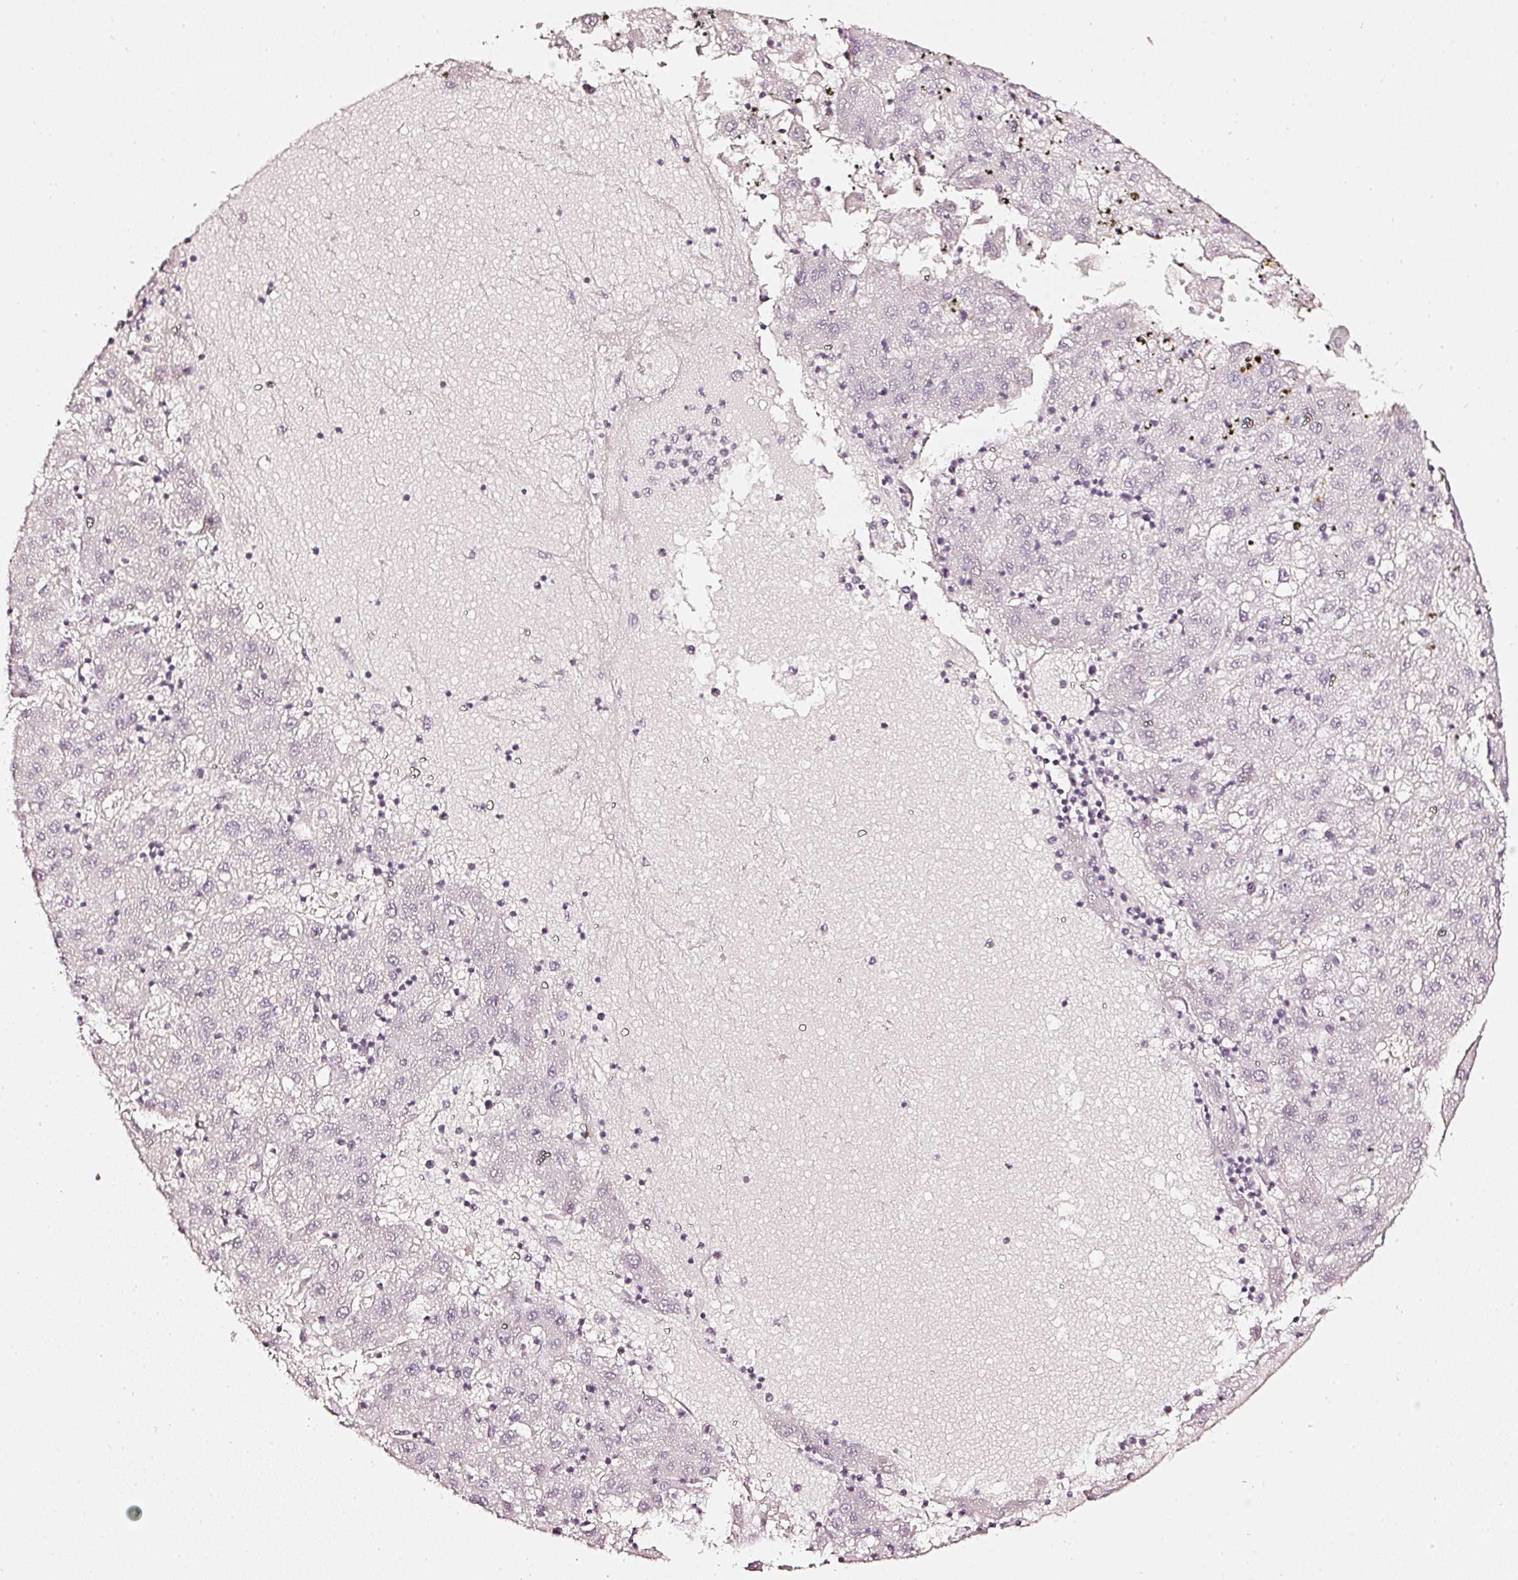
{"staining": {"intensity": "negative", "quantity": "none", "location": "none"}, "tissue": "liver cancer", "cell_type": "Tumor cells", "image_type": "cancer", "snomed": [{"axis": "morphology", "description": "Carcinoma, Hepatocellular, NOS"}, {"axis": "topography", "description": "Liver"}], "caption": "Immunohistochemical staining of human liver hepatocellular carcinoma demonstrates no significant expression in tumor cells.", "gene": "CNP", "patient": {"sex": "male", "age": 72}}